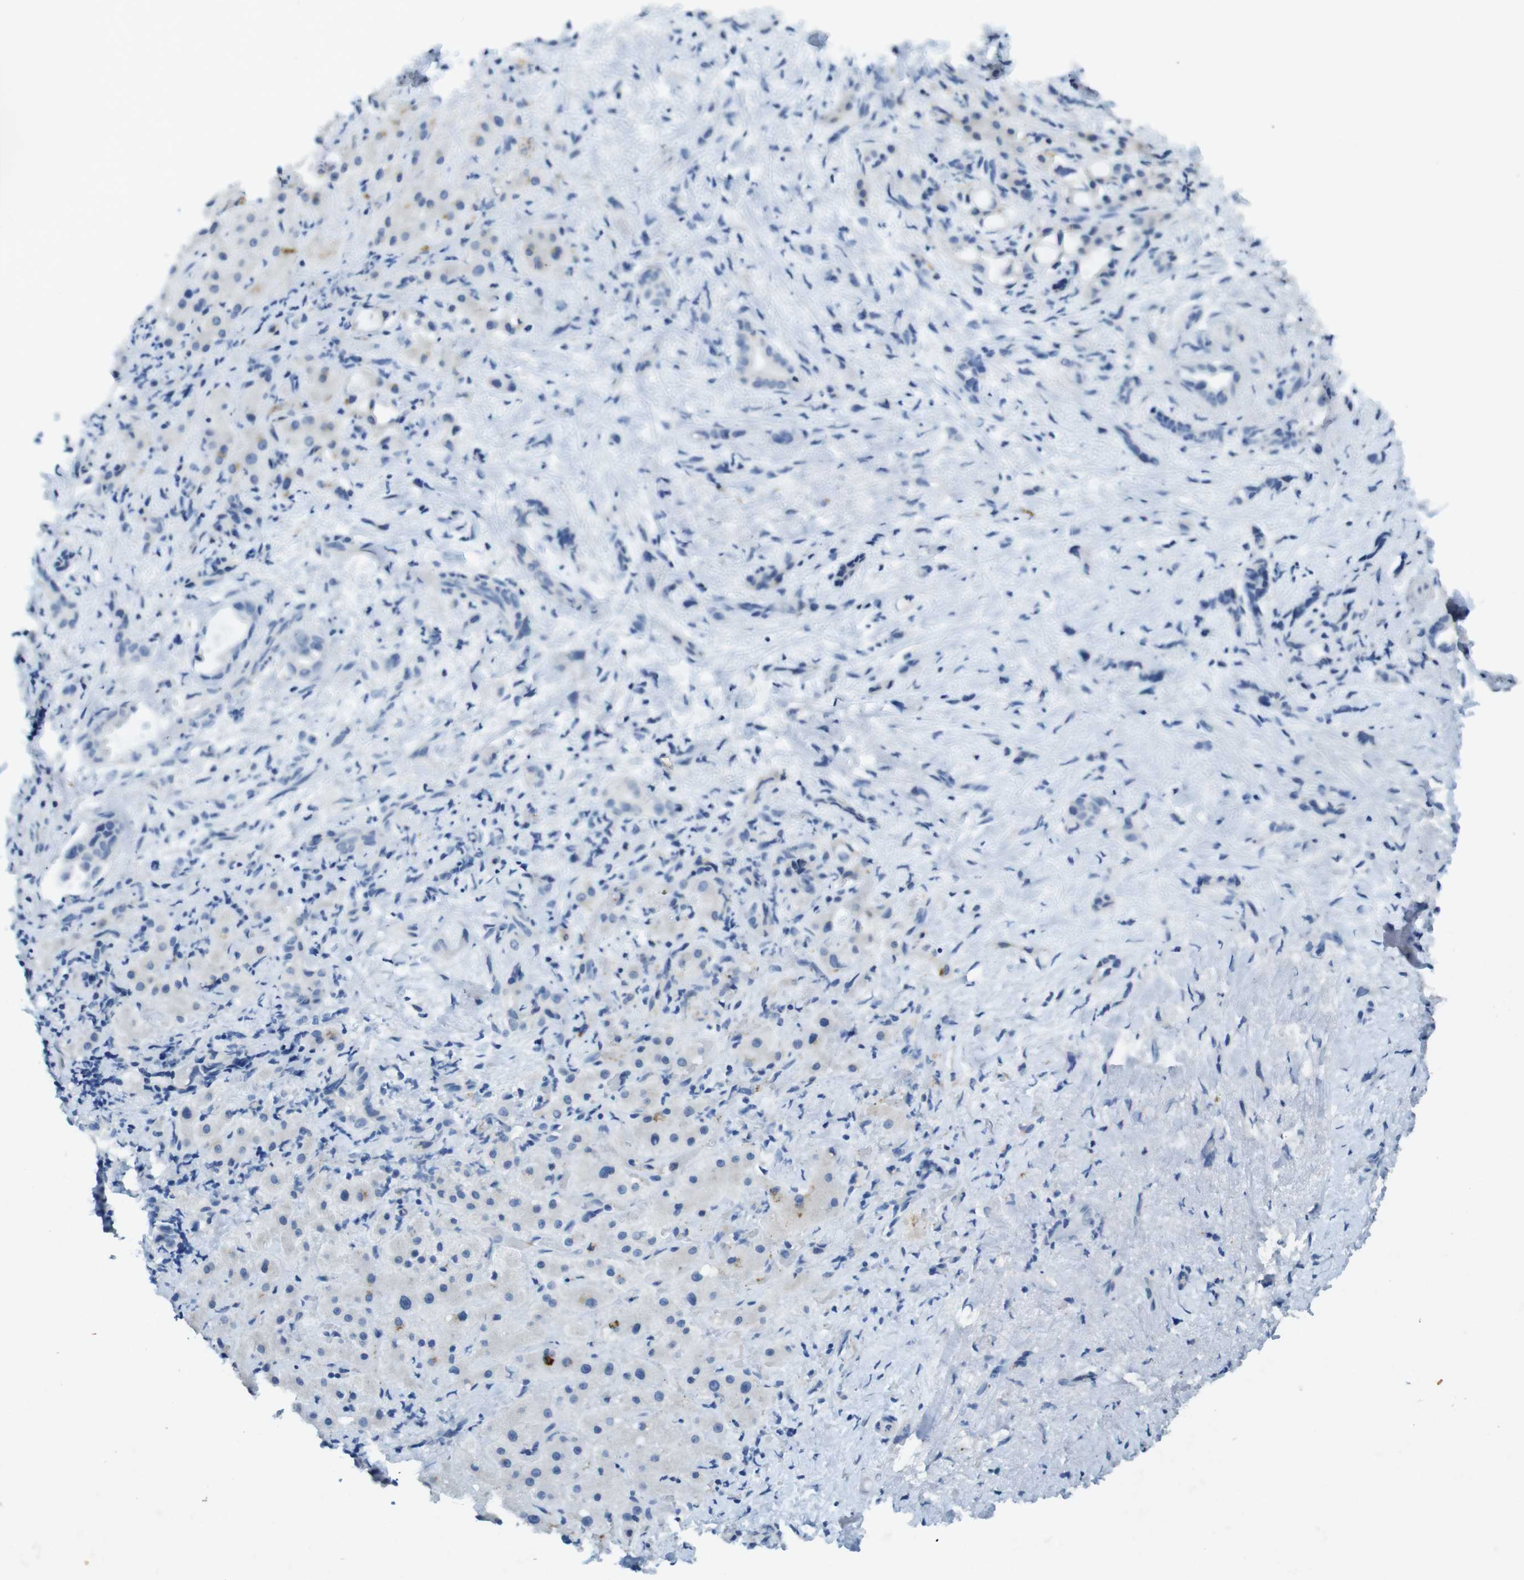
{"staining": {"intensity": "negative", "quantity": "none", "location": "none"}, "tissue": "liver cancer", "cell_type": "Tumor cells", "image_type": "cancer", "snomed": [{"axis": "morphology", "description": "Cholangiocarcinoma"}, {"axis": "topography", "description": "Liver"}], "caption": "Immunohistochemistry (IHC) of human liver cancer exhibits no expression in tumor cells.", "gene": "CD320", "patient": {"sex": "female", "age": 65}}